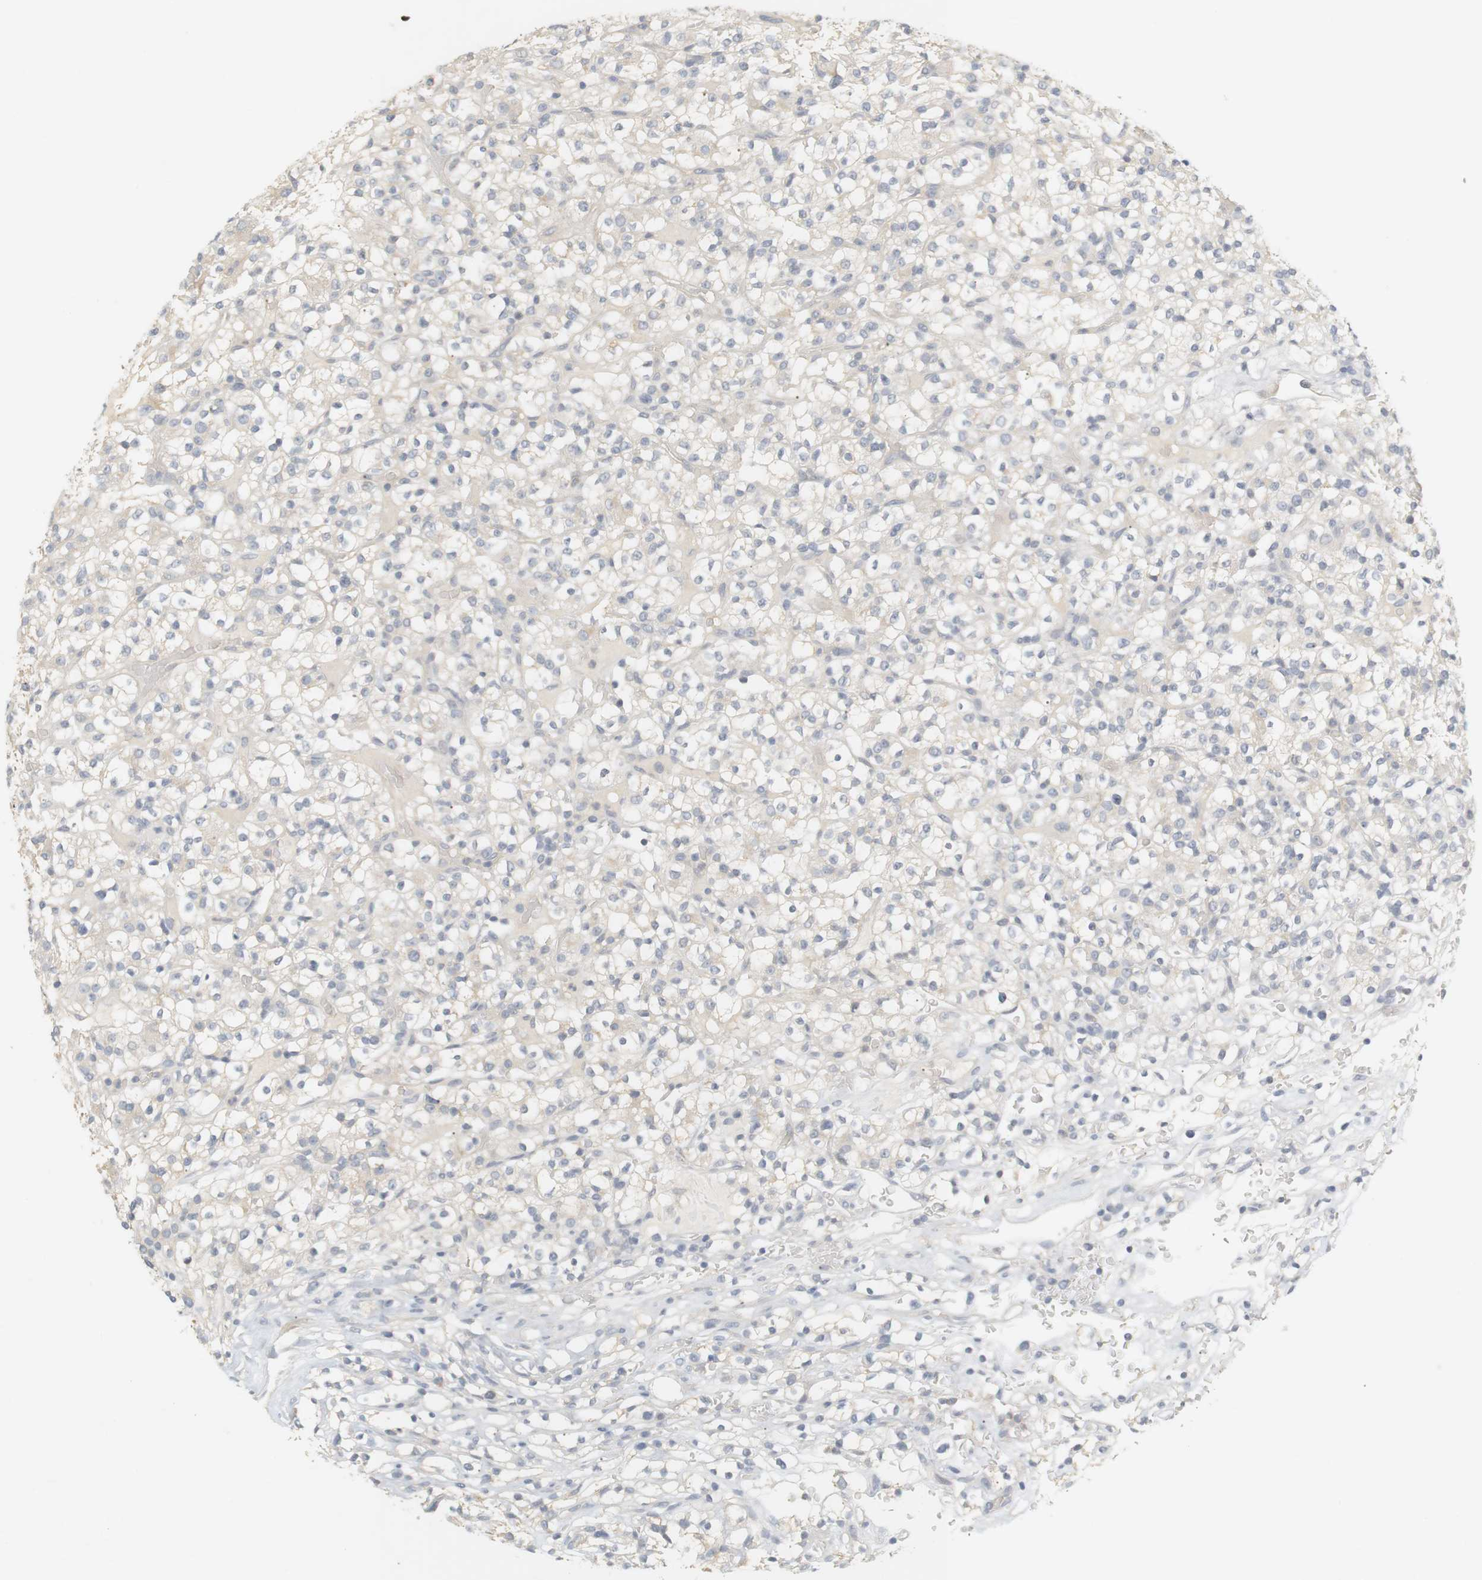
{"staining": {"intensity": "weak", "quantity": "<25%", "location": "cytoplasmic/membranous"}, "tissue": "renal cancer", "cell_type": "Tumor cells", "image_type": "cancer", "snomed": [{"axis": "morphology", "description": "Normal tissue, NOS"}, {"axis": "morphology", "description": "Adenocarcinoma, NOS"}, {"axis": "topography", "description": "Kidney"}], "caption": "IHC of renal cancer (adenocarcinoma) demonstrates no staining in tumor cells.", "gene": "RTN3", "patient": {"sex": "female", "age": 72}}